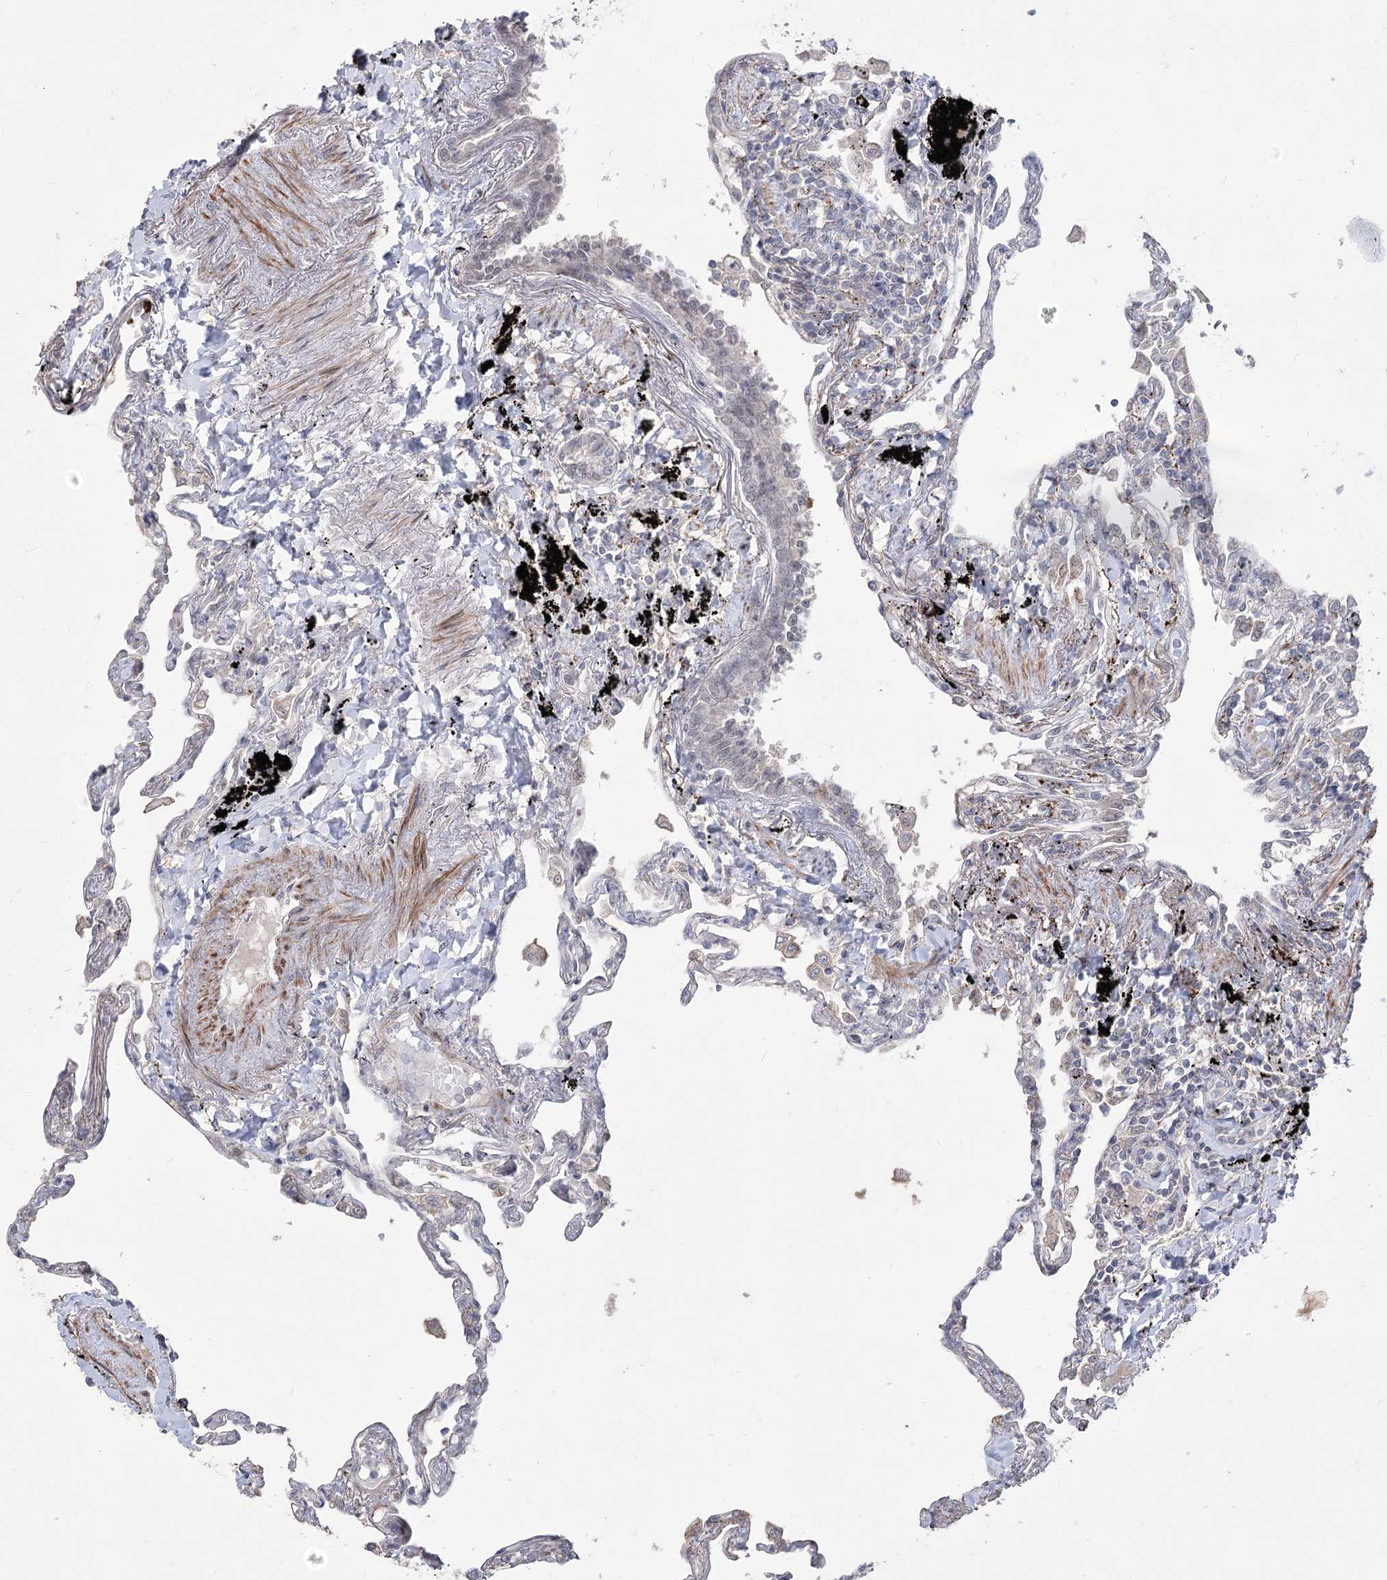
{"staining": {"intensity": "negative", "quantity": "none", "location": "none"}, "tissue": "lung", "cell_type": "Alveolar cells", "image_type": "normal", "snomed": [{"axis": "morphology", "description": "Normal tissue, NOS"}, {"axis": "topography", "description": "Lung"}], "caption": "Image shows no protein staining in alveolar cells of benign lung.", "gene": "ZSCAN23", "patient": {"sex": "female", "age": 67}}